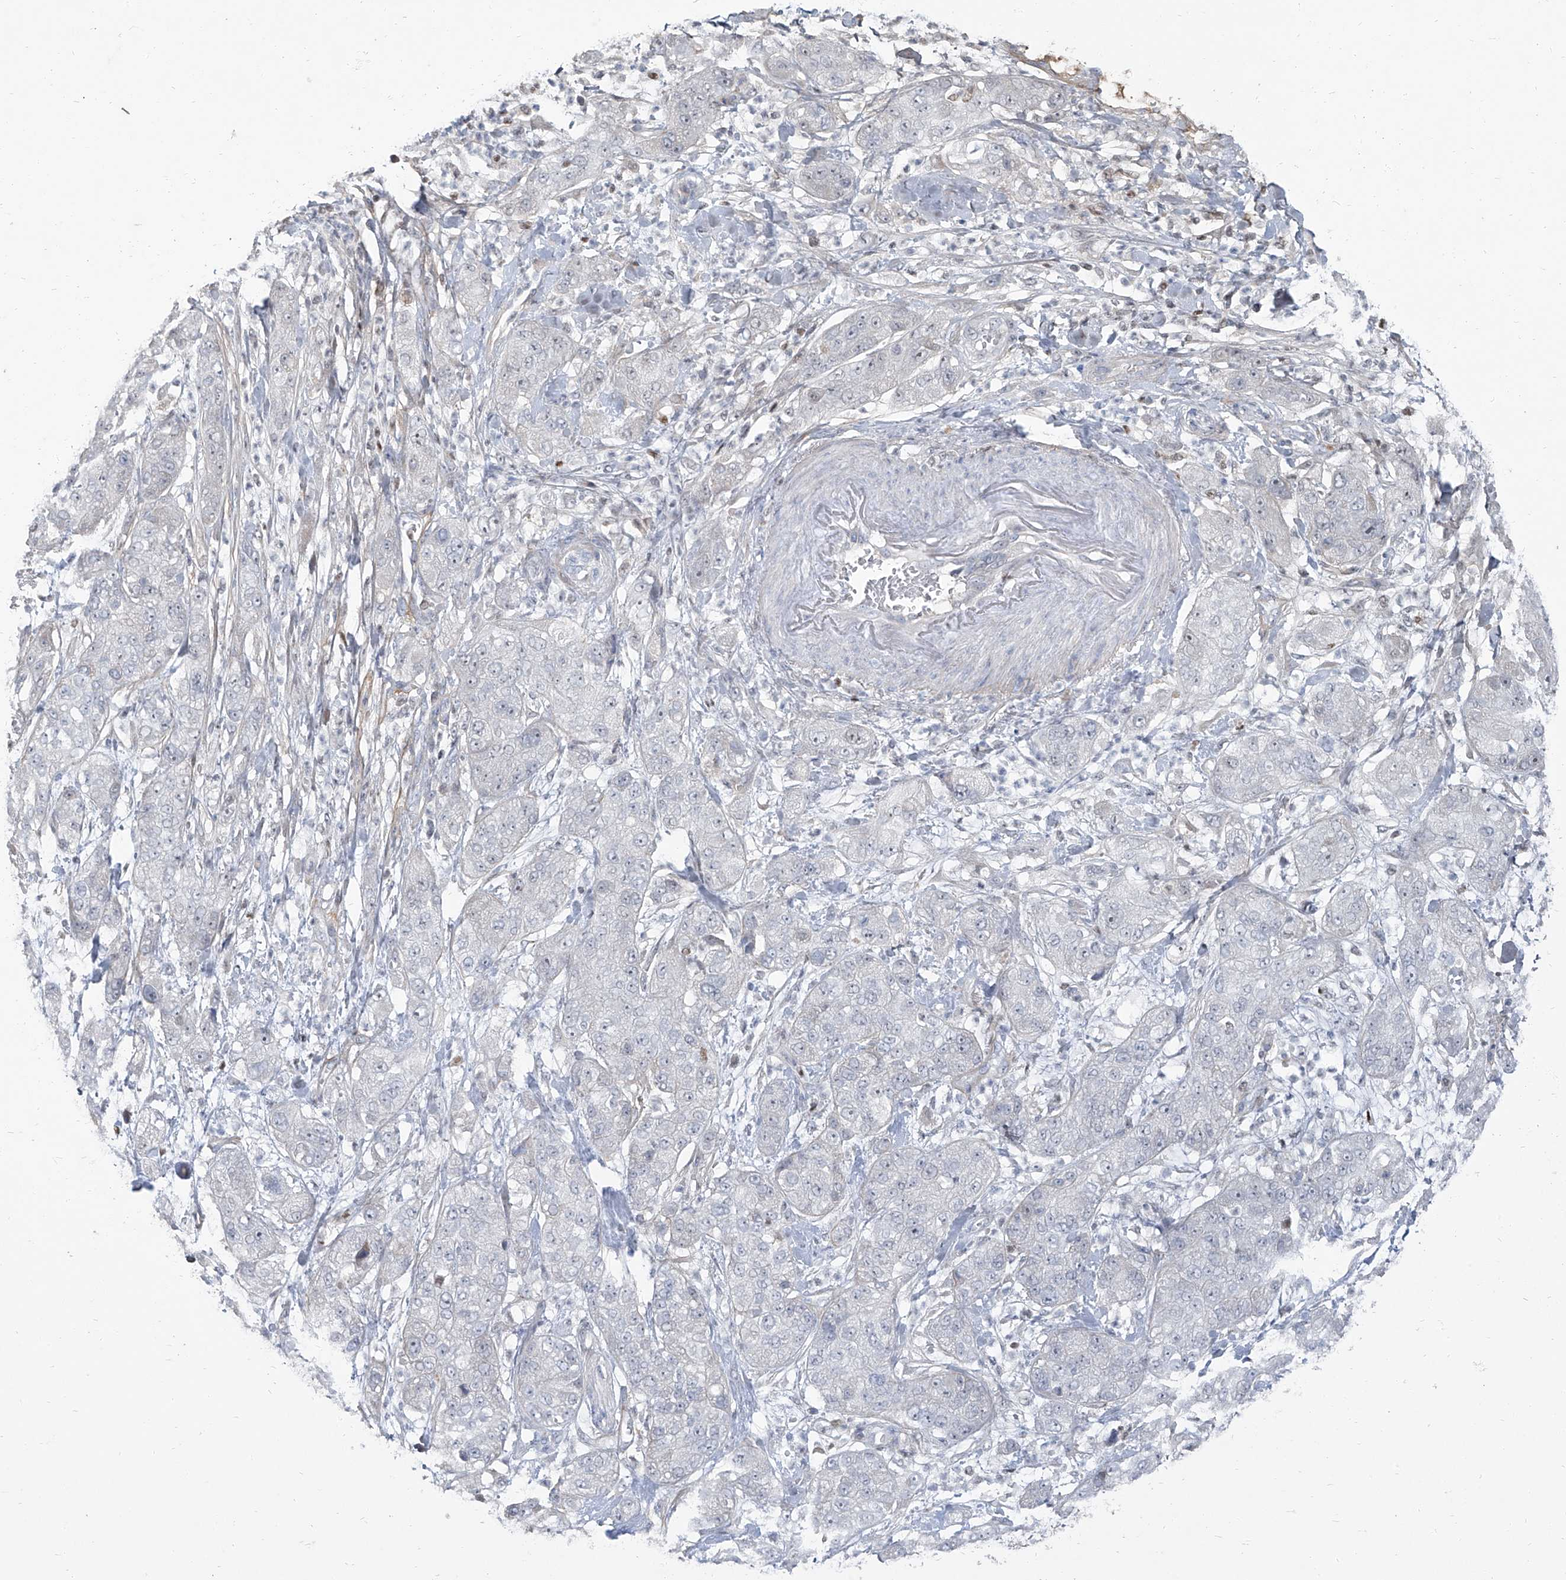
{"staining": {"intensity": "negative", "quantity": "none", "location": "none"}, "tissue": "pancreatic cancer", "cell_type": "Tumor cells", "image_type": "cancer", "snomed": [{"axis": "morphology", "description": "Adenocarcinoma, NOS"}, {"axis": "topography", "description": "Pancreas"}], "caption": "The image reveals no significant positivity in tumor cells of pancreatic cancer (adenocarcinoma).", "gene": "HOXA3", "patient": {"sex": "female", "age": 78}}